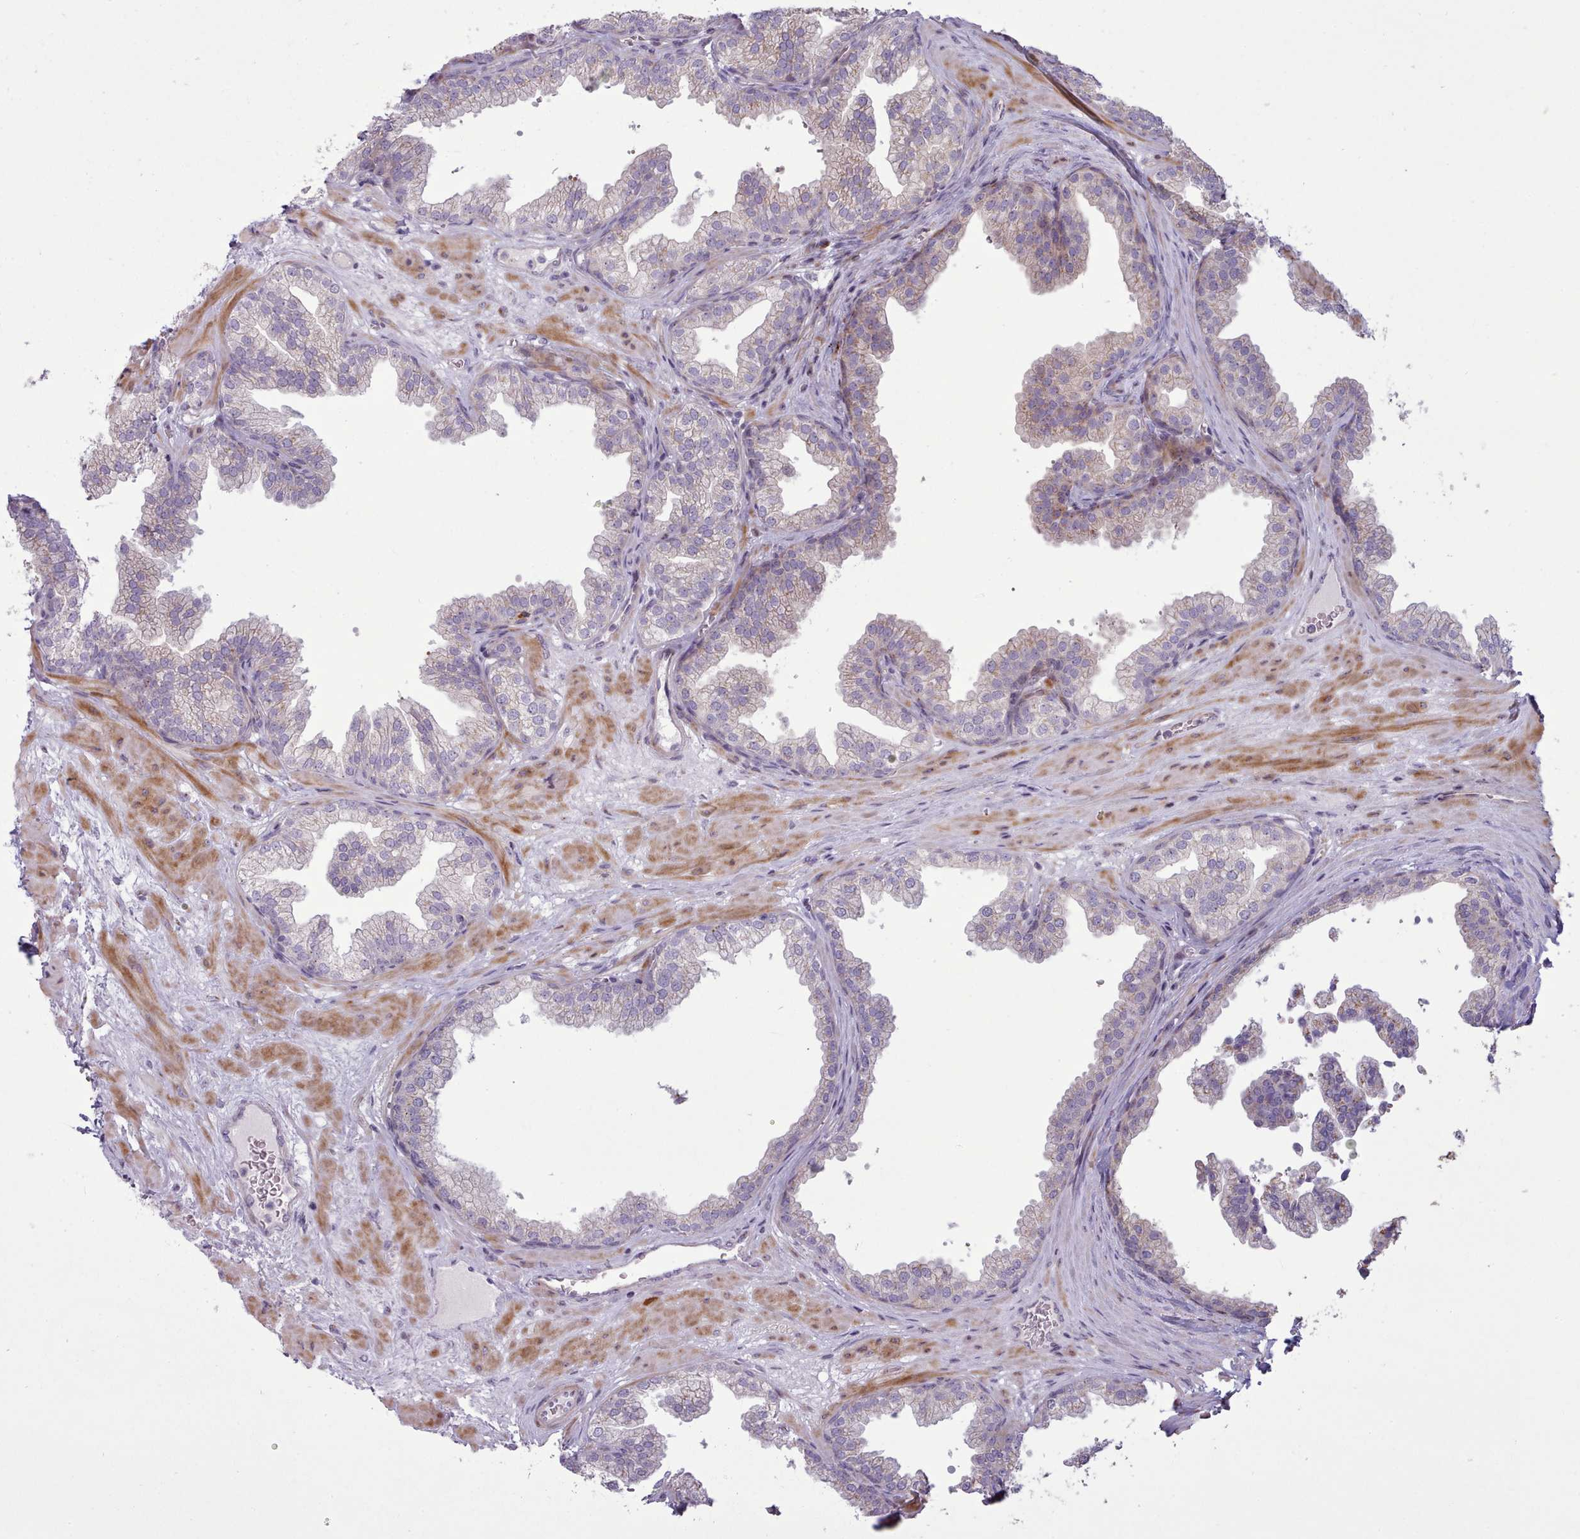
{"staining": {"intensity": "weak", "quantity": "<25%", "location": "cytoplasmic/membranous"}, "tissue": "prostate", "cell_type": "Glandular cells", "image_type": "normal", "snomed": [{"axis": "morphology", "description": "Normal tissue, NOS"}, {"axis": "topography", "description": "Prostate"}], "caption": "High magnification brightfield microscopy of benign prostate stained with DAB (3,3'-diaminobenzidine) (brown) and counterstained with hematoxylin (blue): glandular cells show no significant positivity. Nuclei are stained in blue.", "gene": "PPP3R1", "patient": {"sex": "male", "age": 37}}